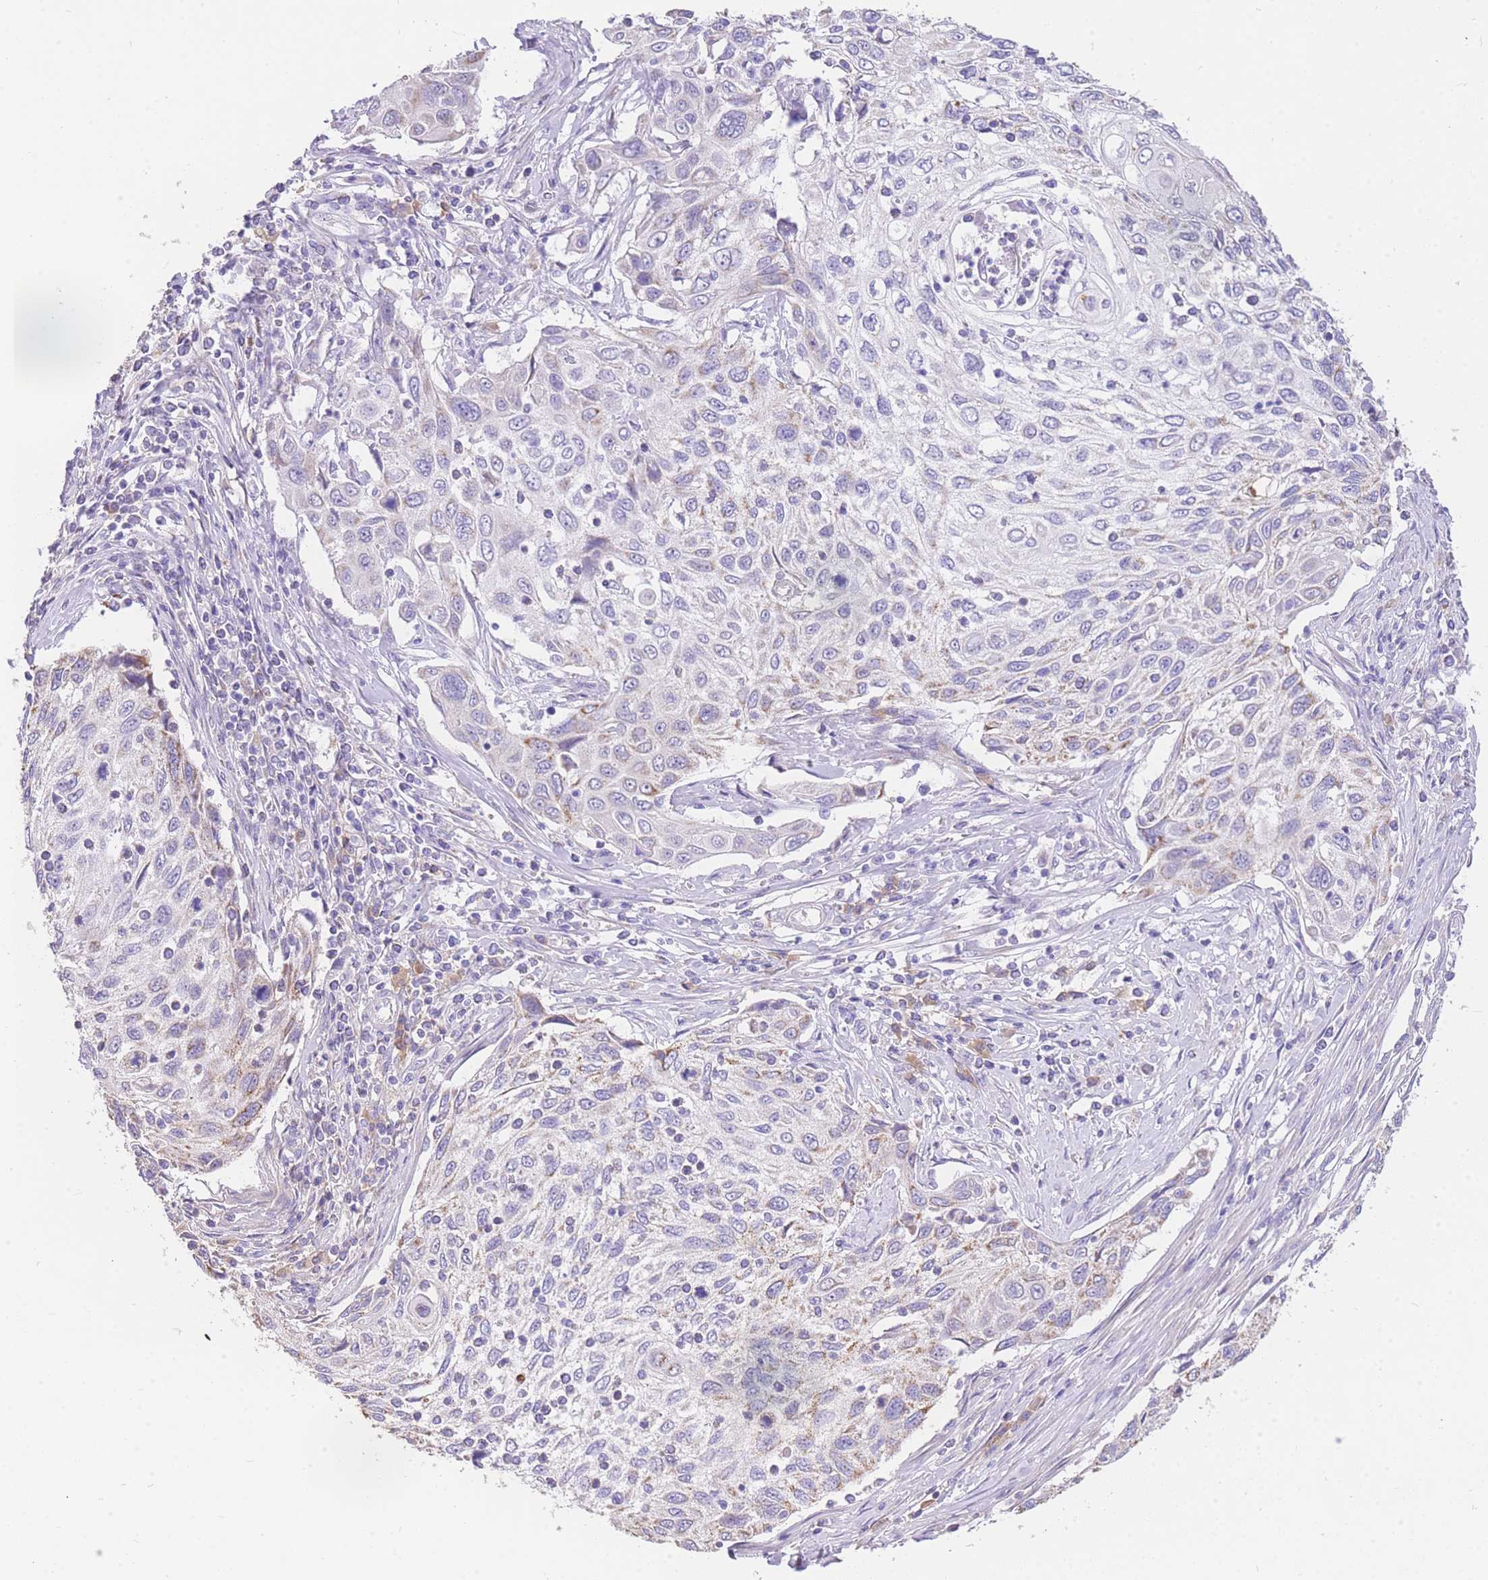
{"staining": {"intensity": "negative", "quantity": "none", "location": "none"}, "tissue": "cervical cancer", "cell_type": "Tumor cells", "image_type": "cancer", "snomed": [{"axis": "morphology", "description": "Squamous cell carcinoma, NOS"}, {"axis": "topography", "description": "Cervix"}], "caption": "Tumor cells show no significant protein positivity in squamous cell carcinoma (cervical).", "gene": "C2orf88", "patient": {"sex": "female", "age": 70}}